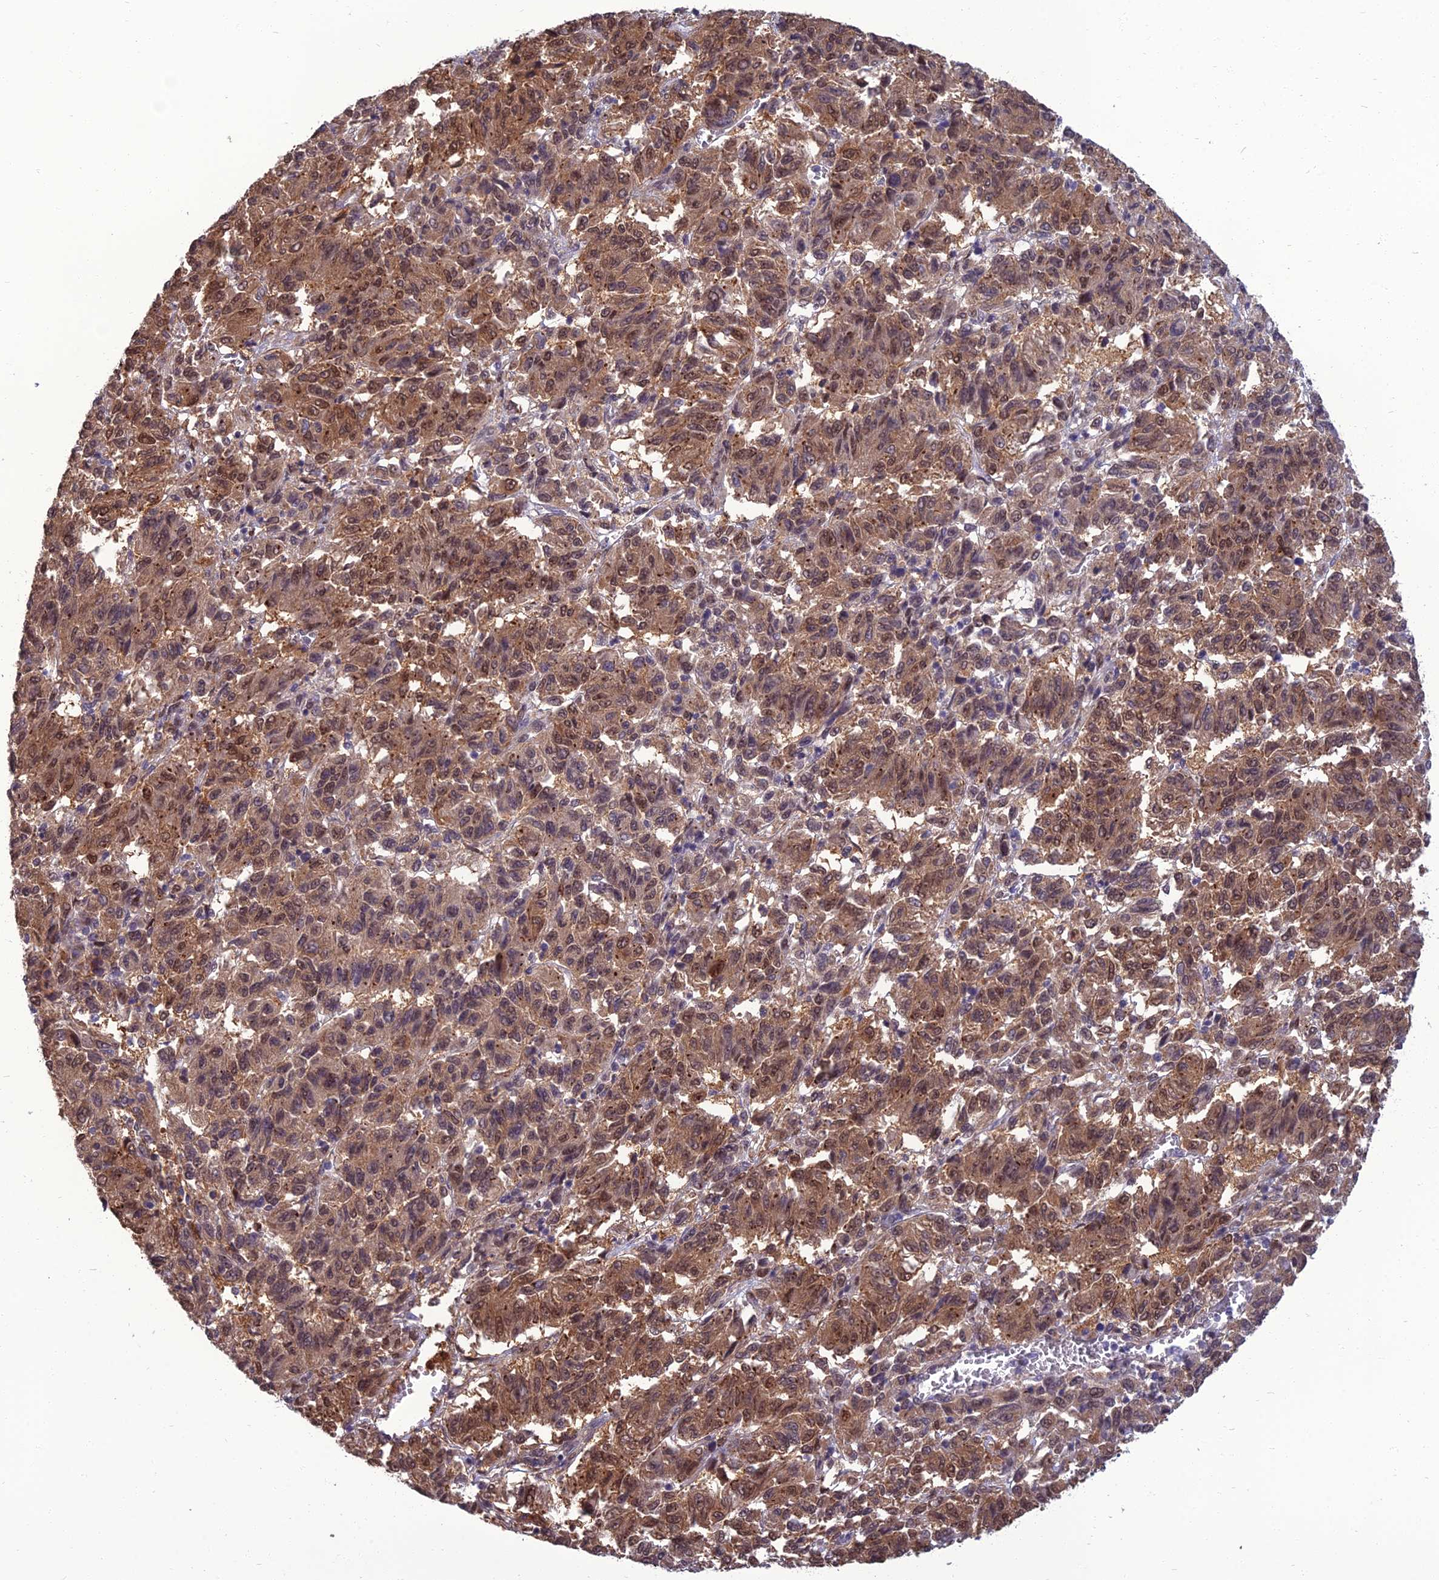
{"staining": {"intensity": "moderate", "quantity": ">75%", "location": "cytoplasmic/membranous,nuclear"}, "tissue": "melanoma", "cell_type": "Tumor cells", "image_type": "cancer", "snomed": [{"axis": "morphology", "description": "Malignant melanoma, Metastatic site"}, {"axis": "topography", "description": "Lung"}], "caption": "Malignant melanoma (metastatic site) stained with a brown dye shows moderate cytoplasmic/membranous and nuclear positive expression in approximately >75% of tumor cells.", "gene": "NR4A3", "patient": {"sex": "male", "age": 64}}